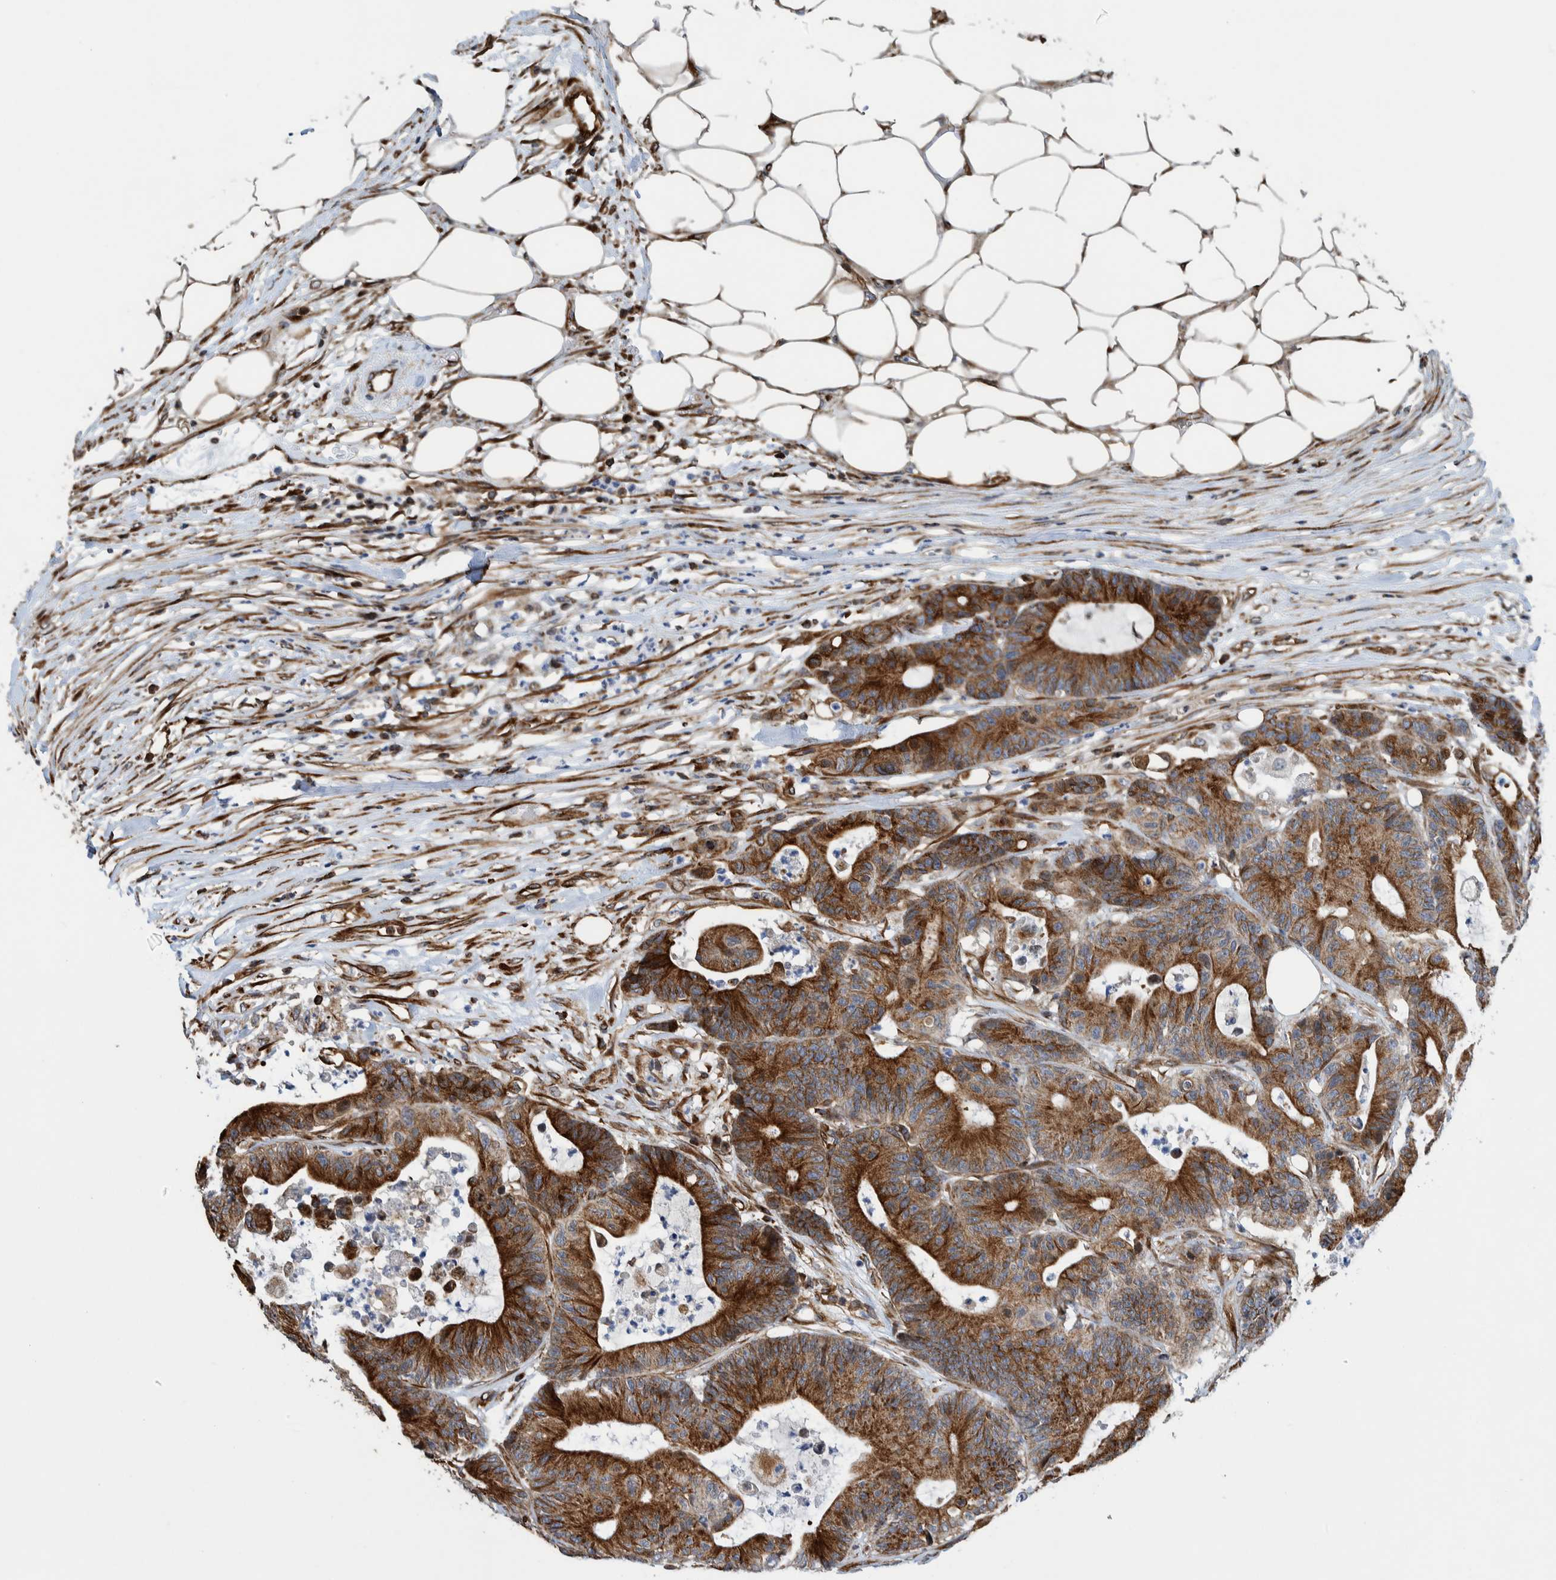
{"staining": {"intensity": "strong", "quantity": ">75%", "location": "cytoplasmic/membranous"}, "tissue": "colorectal cancer", "cell_type": "Tumor cells", "image_type": "cancer", "snomed": [{"axis": "morphology", "description": "Adenocarcinoma, NOS"}, {"axis": "topography", "description": "Colon"}], "caption": "Human adenocarcinoma (colorectal) stained with a brown dye exhibits strong cytoplasmic/membranous positive positivity in about >75% of tumor cells.", "gene": "CCDC57", "patient": {"sex": "female", "age": 84}}